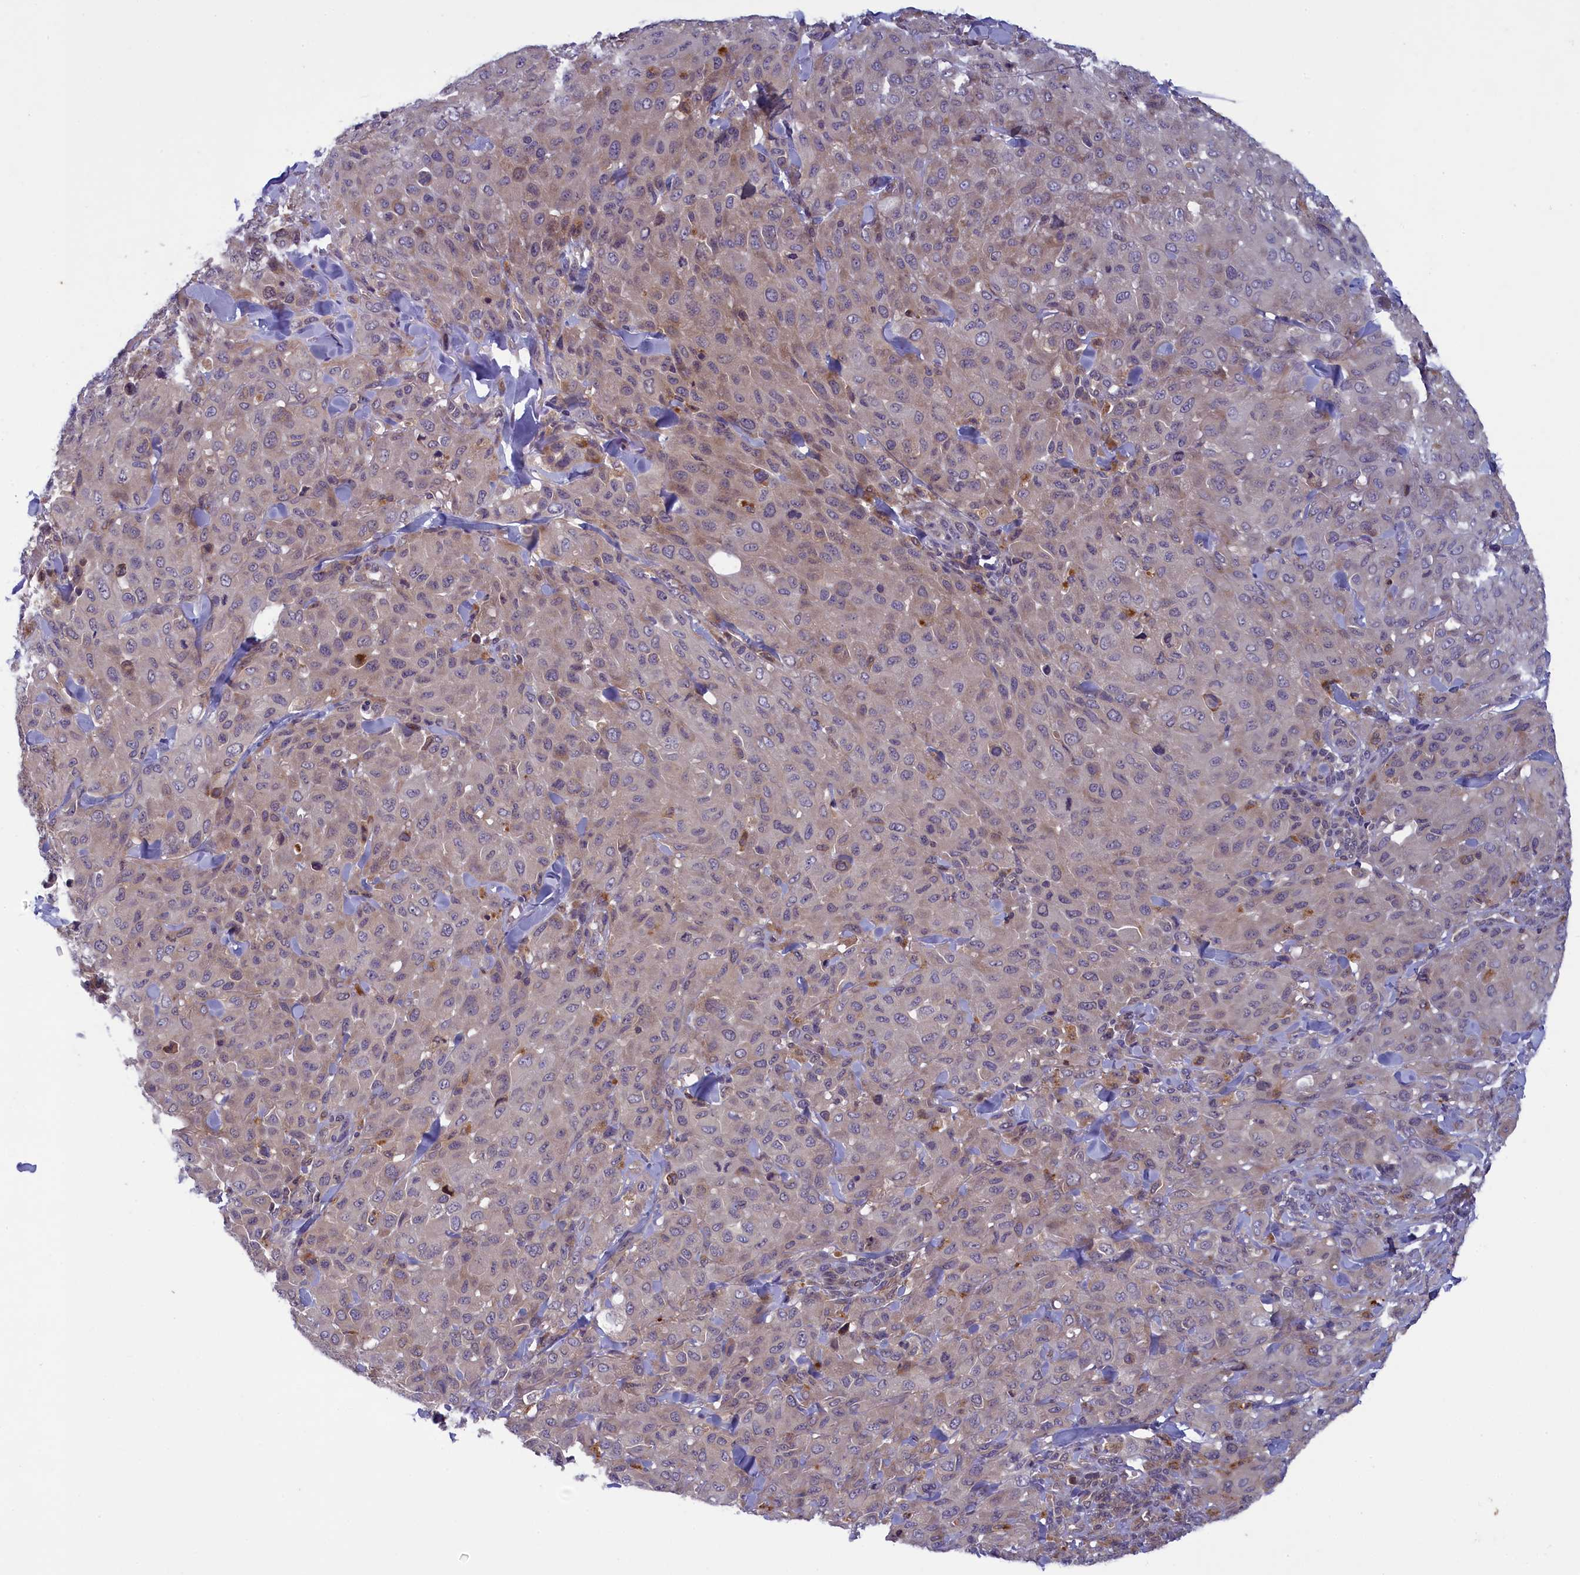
{"staining": {"intensity": "weak", "quantity": "25%-75%", "location": "cytoplasmic/membranous"}, "tissue": "melanoma", "cell_type": "Tumor cells", "image_type": "cancer", "snomed": [{"axis": "morphology", "description": "Malignant melanoma, Metastatic site"}, {"axis": "topography", "description": "Skin"}], "caption": "Weak cytoplasmic/membranous protein staining is identified in about 25%-75% of tumor cells in malignant melanoma (metastatic site).", "gene": "NUBP1", "patient": {"sex": "female", "age": 81}}